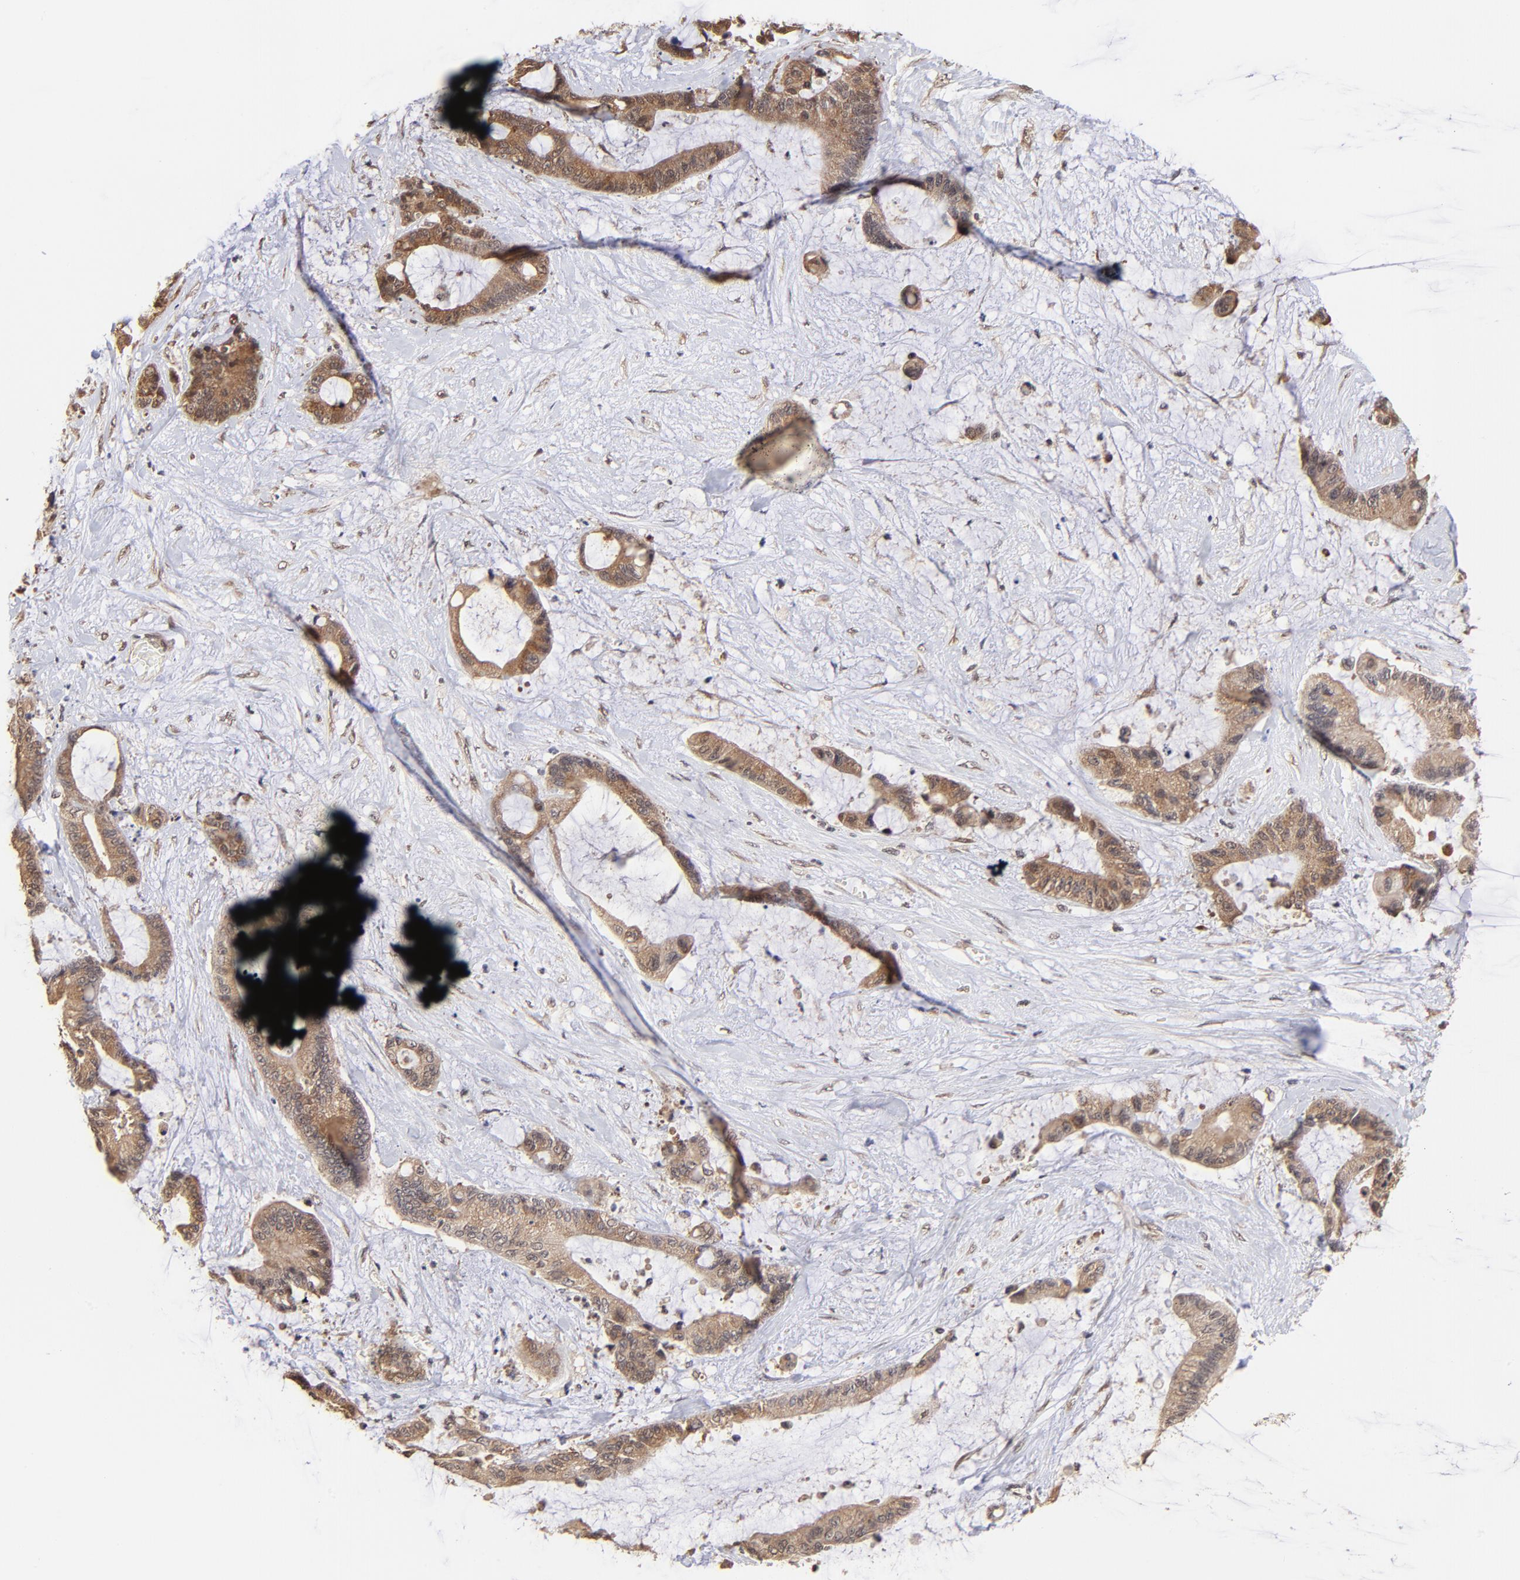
{"staining": {"intensity": "moderate", "quantity": ">75%", "location": "cytoplasmic/membranous"}, "tissue": "liver cancer", "cell_type": "Tumor cells", "image_type": "cancer", "snomed": [{"axis": "morphology", "description": "Cholangiocarcinoma"}, {"axis": "topography", "description": "Liver"}], "caption": "IHC of human liver cholangiocarcinoma reveals medium levels of moderate cytoplasmic/membranous expression in about >75% of tumor cells. The protein is stained brown, and the nuclei are stained in blue (DAB IHC with brightfield microscopy, high magnification).", "gene": "BRPF1", "patient": {"sex": "female", "age": 73}}